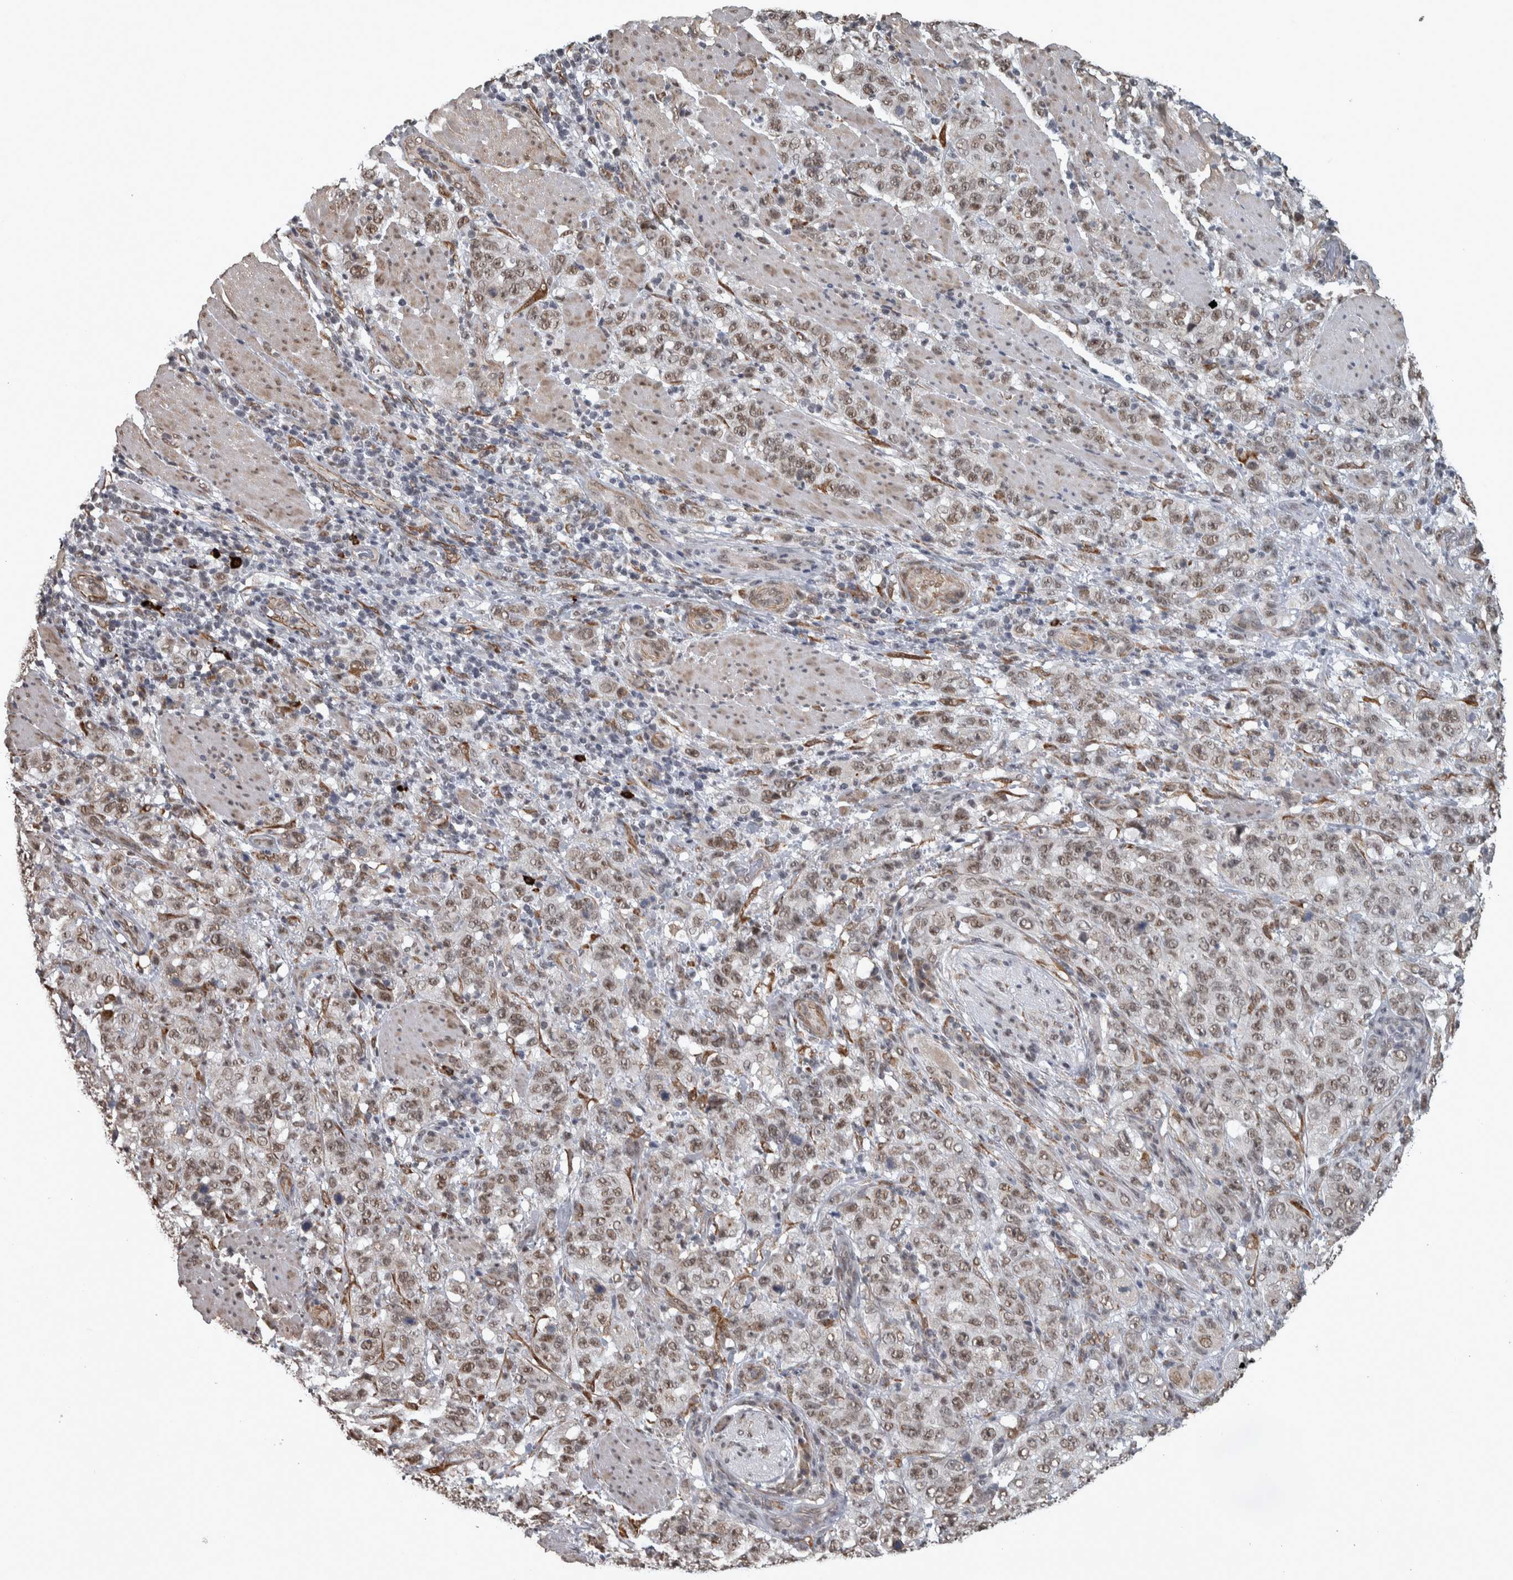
{"staining": {"intensity": "moderate", "quantity": ">75%", "location": "nuclear"}, "tissue": "stomach cancer", "cell_type": "Tumor cells", "image_type": "cancer", "snomed": [{"axis": "morphology", "description": "Adenocarcinoma, NOS"}, {"axis": "topography", "description": "Stomach"}], "caption": "Immunohistochemistry micrograph of neoplastic tissue: stomach adenocarcinoma stained using IHC reveals medium levels of moderate protein expression localized specifically in the nuclear of tumor cells, appearing as a nuclear brown color.", "gene": "DDX42", "patient": {"sex": "male", "age": 48}}